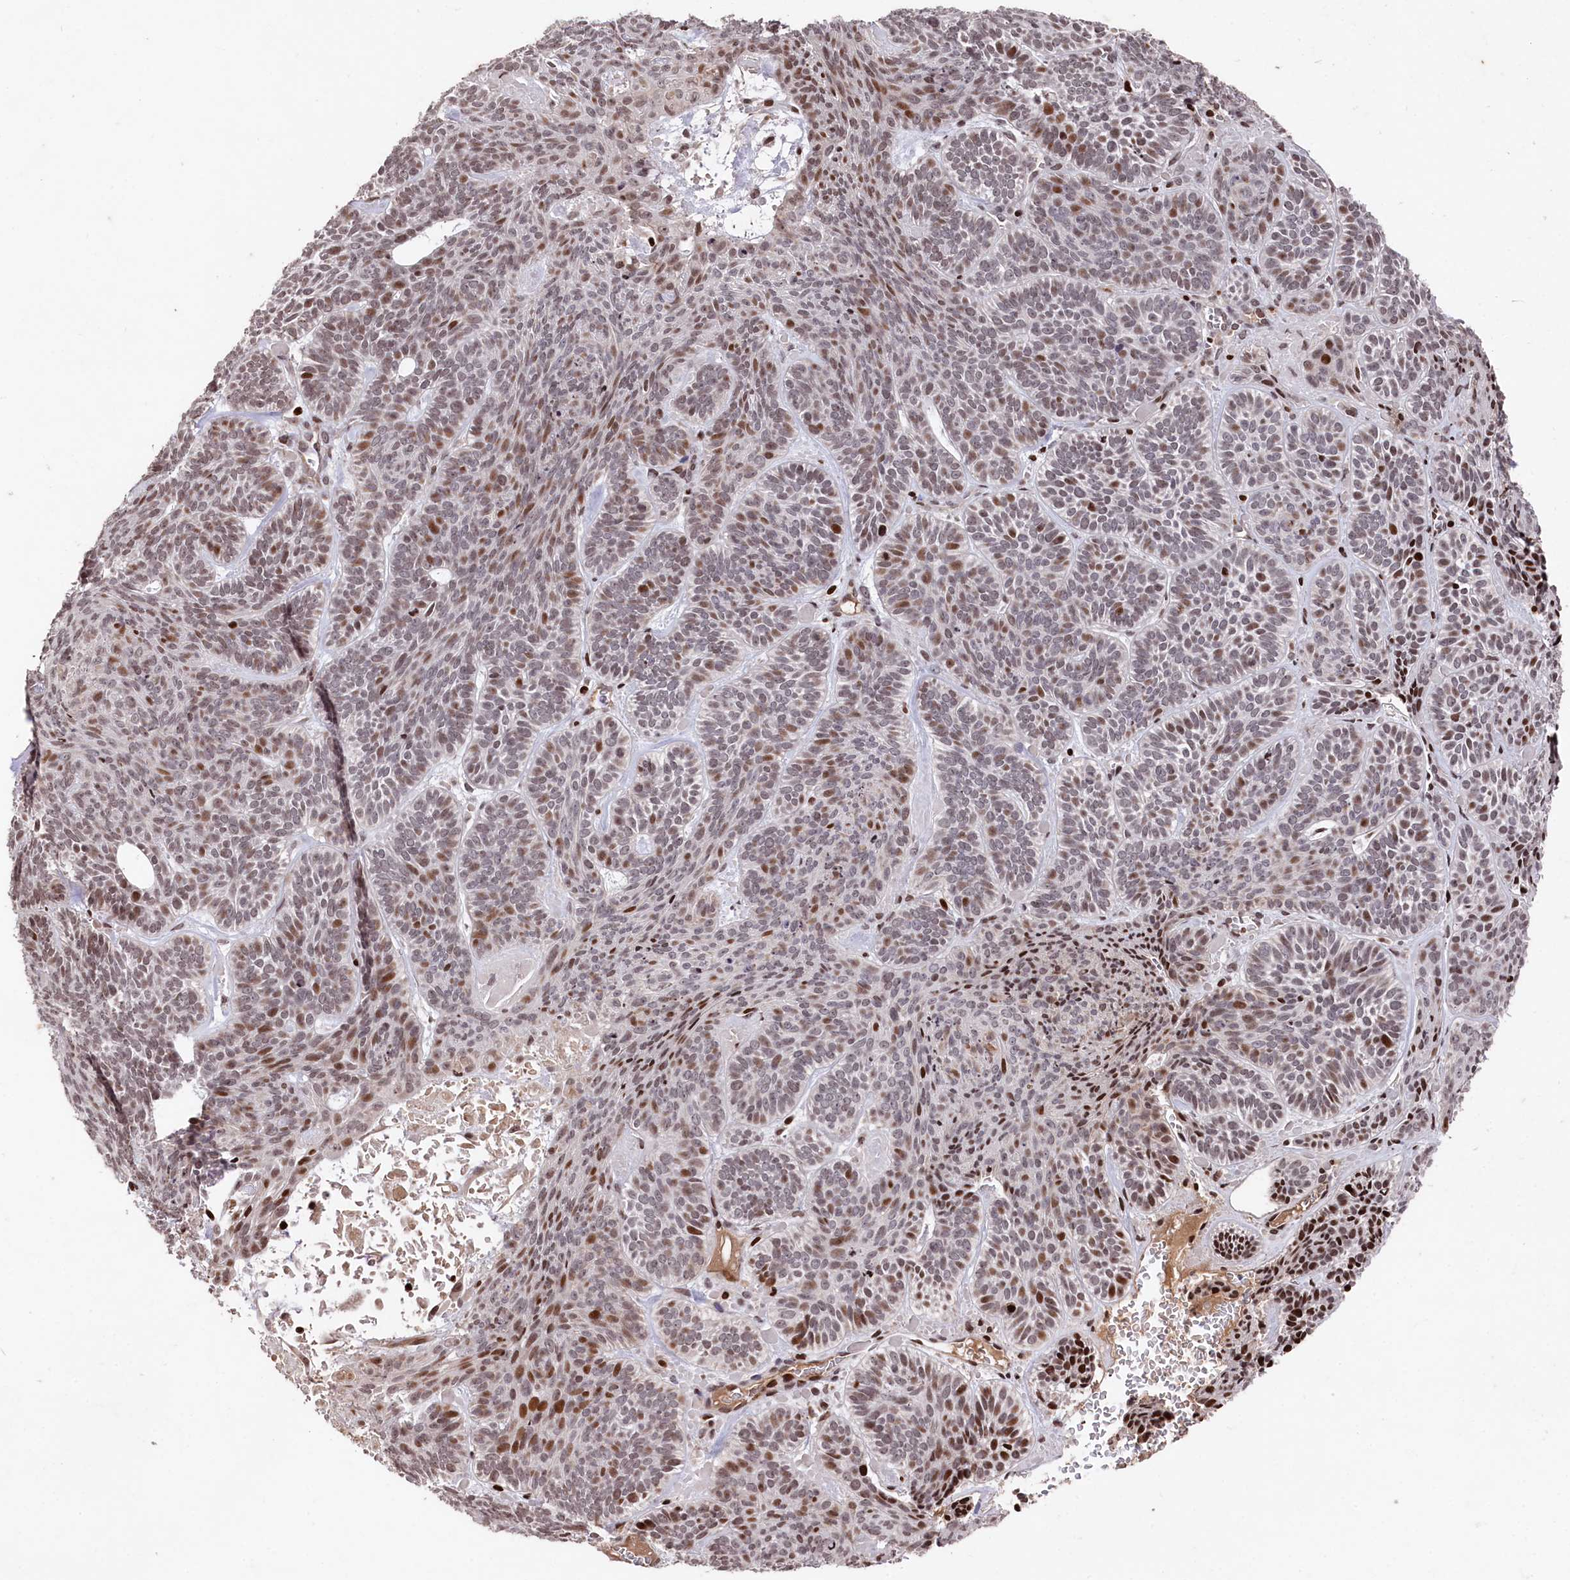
{"staining": {"intensity": "moderate", "quantity": "<25%", "location": "nuclear"}, "tissue": "skin cancer", "cell_type": "Tumor cells", "image_type": "cancer", "snomed": [{"axis": "morphology", "description": "Basal cell carcinoma"}, {"axis": "topography", "description": "Skin"}], "caption": "A micrograph of skin cancer (basal cell carcinoma) stained for a protein demonstrates moderate nuclear brown staining in tumor cells. (IHC, brightfield microscopy, high magnification).", "gene": "MCF2L2", "patient": {"sex": "male", "age": 85}}